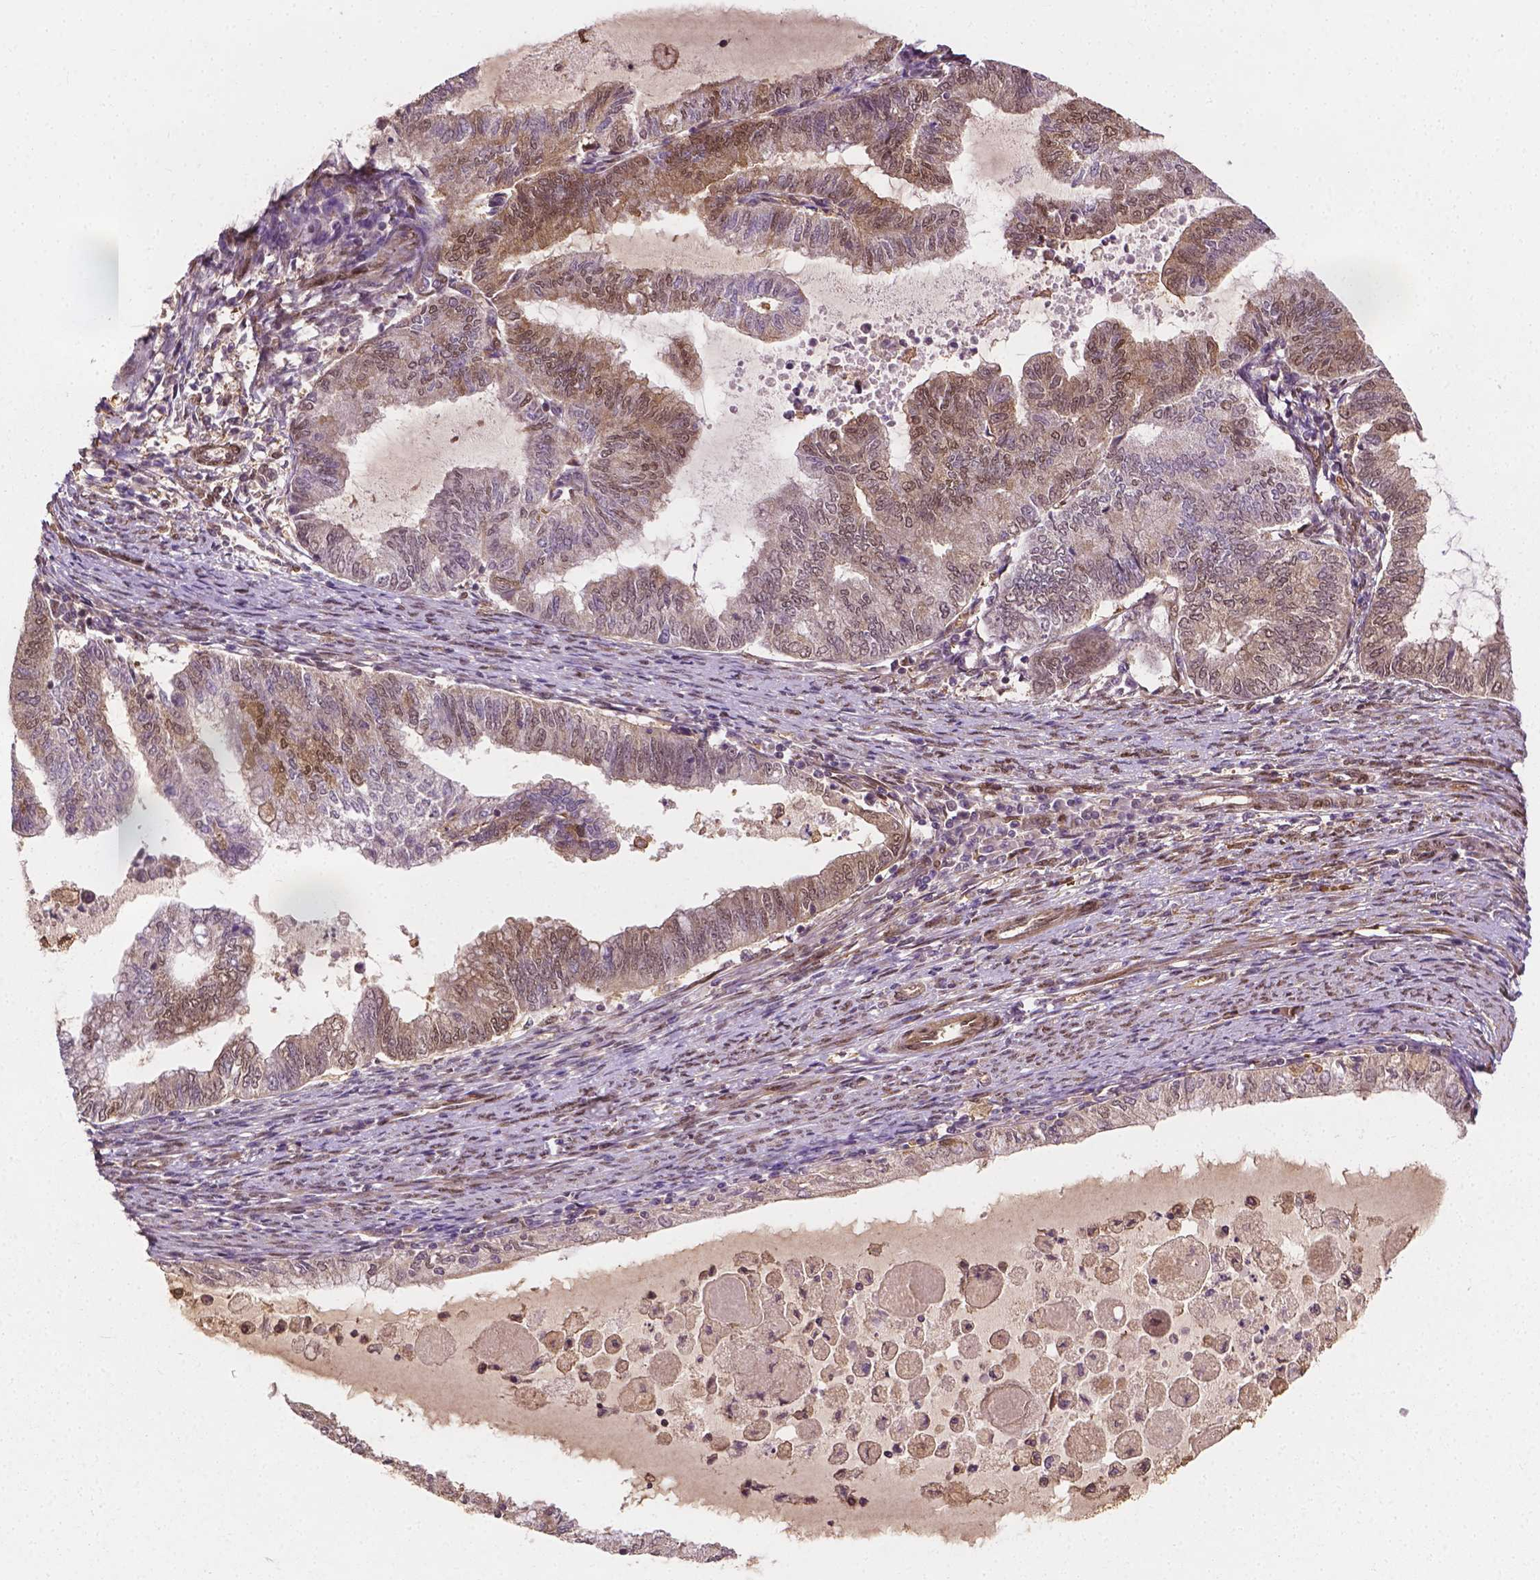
{"staining": {"intensity": "weak", "quantity": "25%-75%", "location": "cytoplasmic/membranous,nuclear"}, "tissue": "endometrial cancer", "cell_type": "Tumor cells", "image_type": "cancer", "snomed": [{"axis": "morphology", "description": "Adenocarcinoma, NOS"}, {"axis": "topography", "description": "Endometrium"}], "caption": "An IHC image of neoplastic tissue is shown. Protein staining in brown highlights weak cytoplasmic/membranous and nuclear positivity in adenocarcinoma (endometrial) within tumor cells.", "gene": "YAP1", "patient": {"sex": "female", "age": 79}}